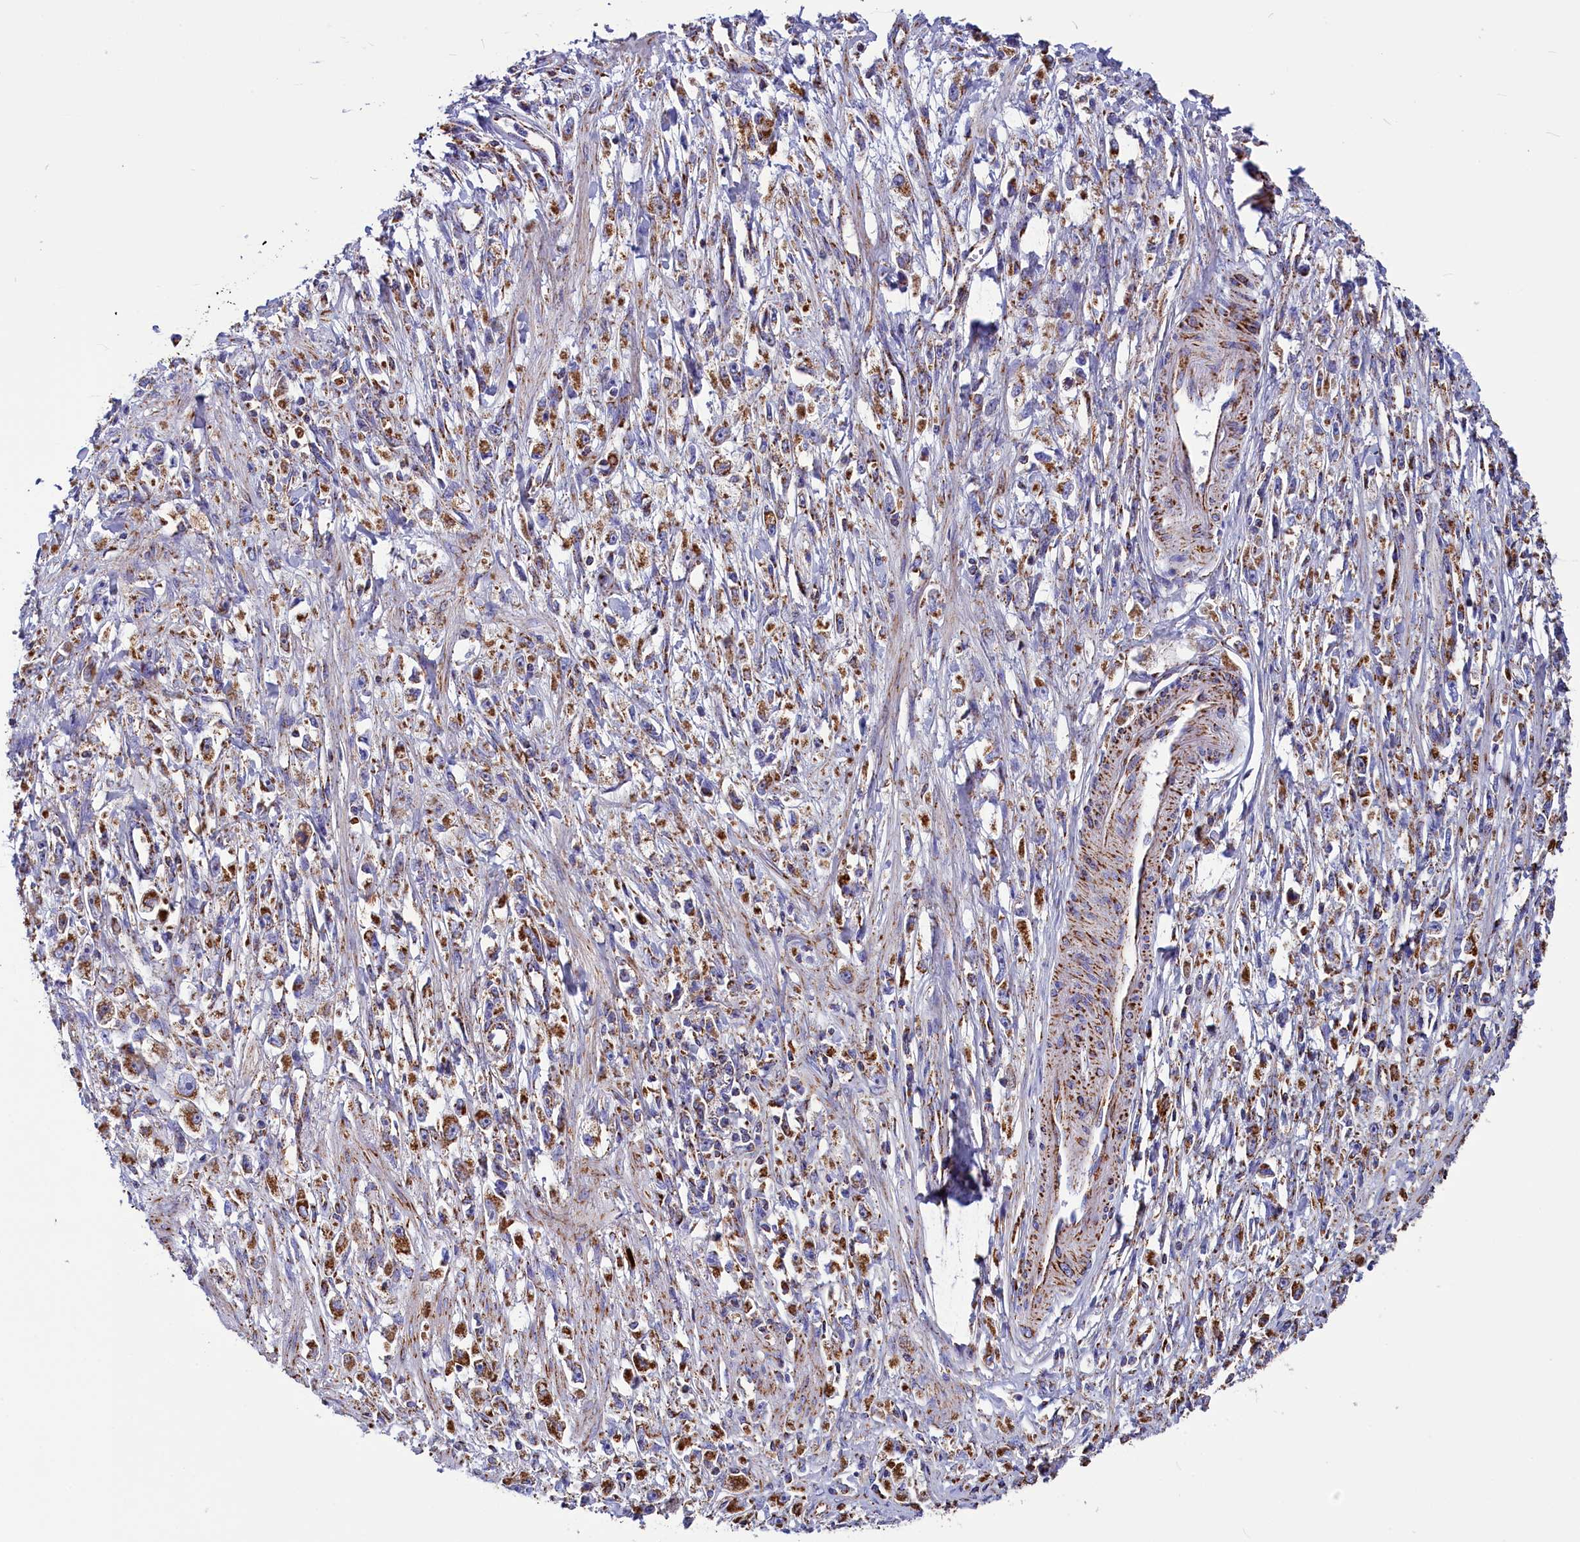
{"staining": {"intensity": "moderate", "quantity": ">75%", "location": "cytoplasmic/membranous"}, "tissue": "stomach cancer", "cell_type": "Tumor cells", "image_type": "cancer", "snomed": [{"axis": "morphology", "description": "Adenocarcinoma, NOS"}, {"axis": "topography", "description": "Stomach"}], "caption": "This micrograph displays IHC staining of human stomach cancer (adenocarcinoma), with medium moderate cytoplasmic/membranous positivity in about >75% of tumor cells.", "gene": "SLC39A3", "patient": {"sex": "female", "age": 59}}